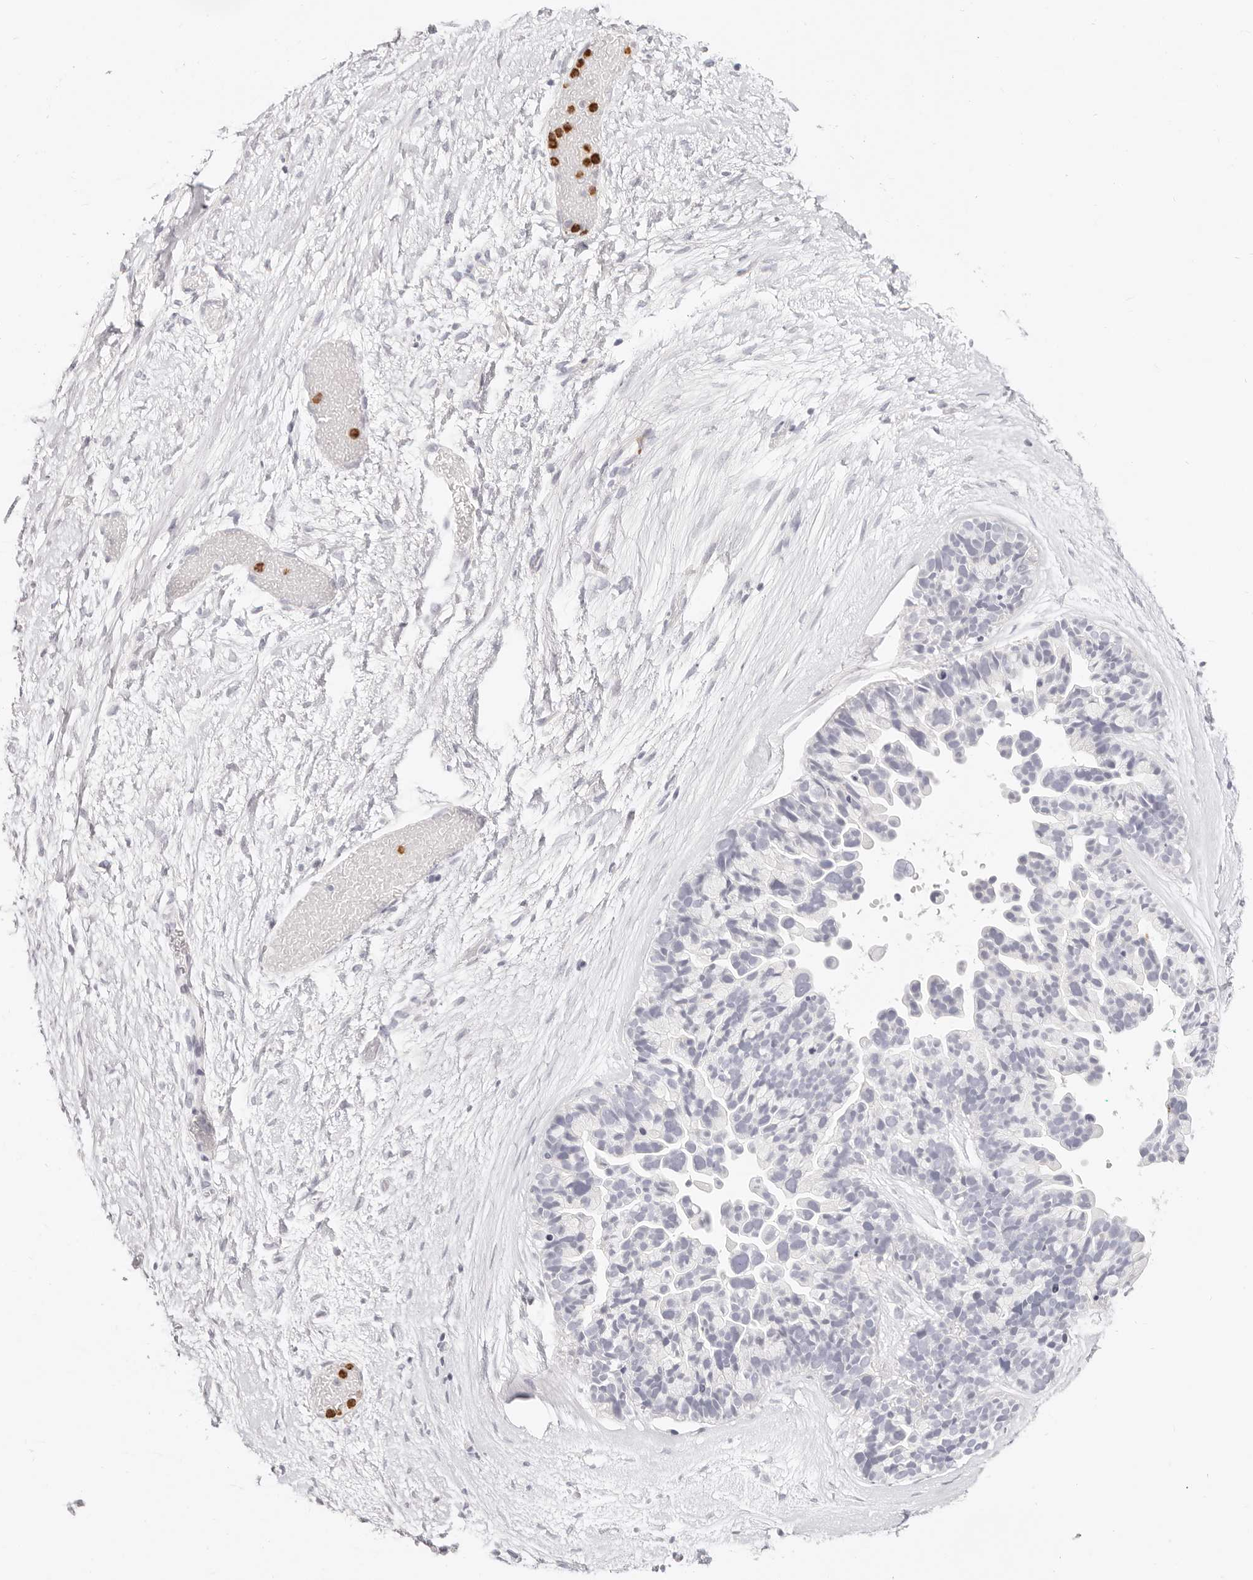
{"staining": {"intensity": "negative", "quantity": "none", "location": "none"}, "tissue": "ovarian cancer", "cell_type": "Tumor cells", "image_type": "cancer", "snomed": [{"axis": "morphology", "description": "Cystadenocarcinoma, serous, NOS"}, {"axis": "topography", "description": "Ovary"}], "caption": "Immunohistochemical staining of serous cystadenocarcinoma (ovarian) shows no significant staining in tumor cells.", "gene": "CAMP", "patient": {"sex": "female", "age": 56}}